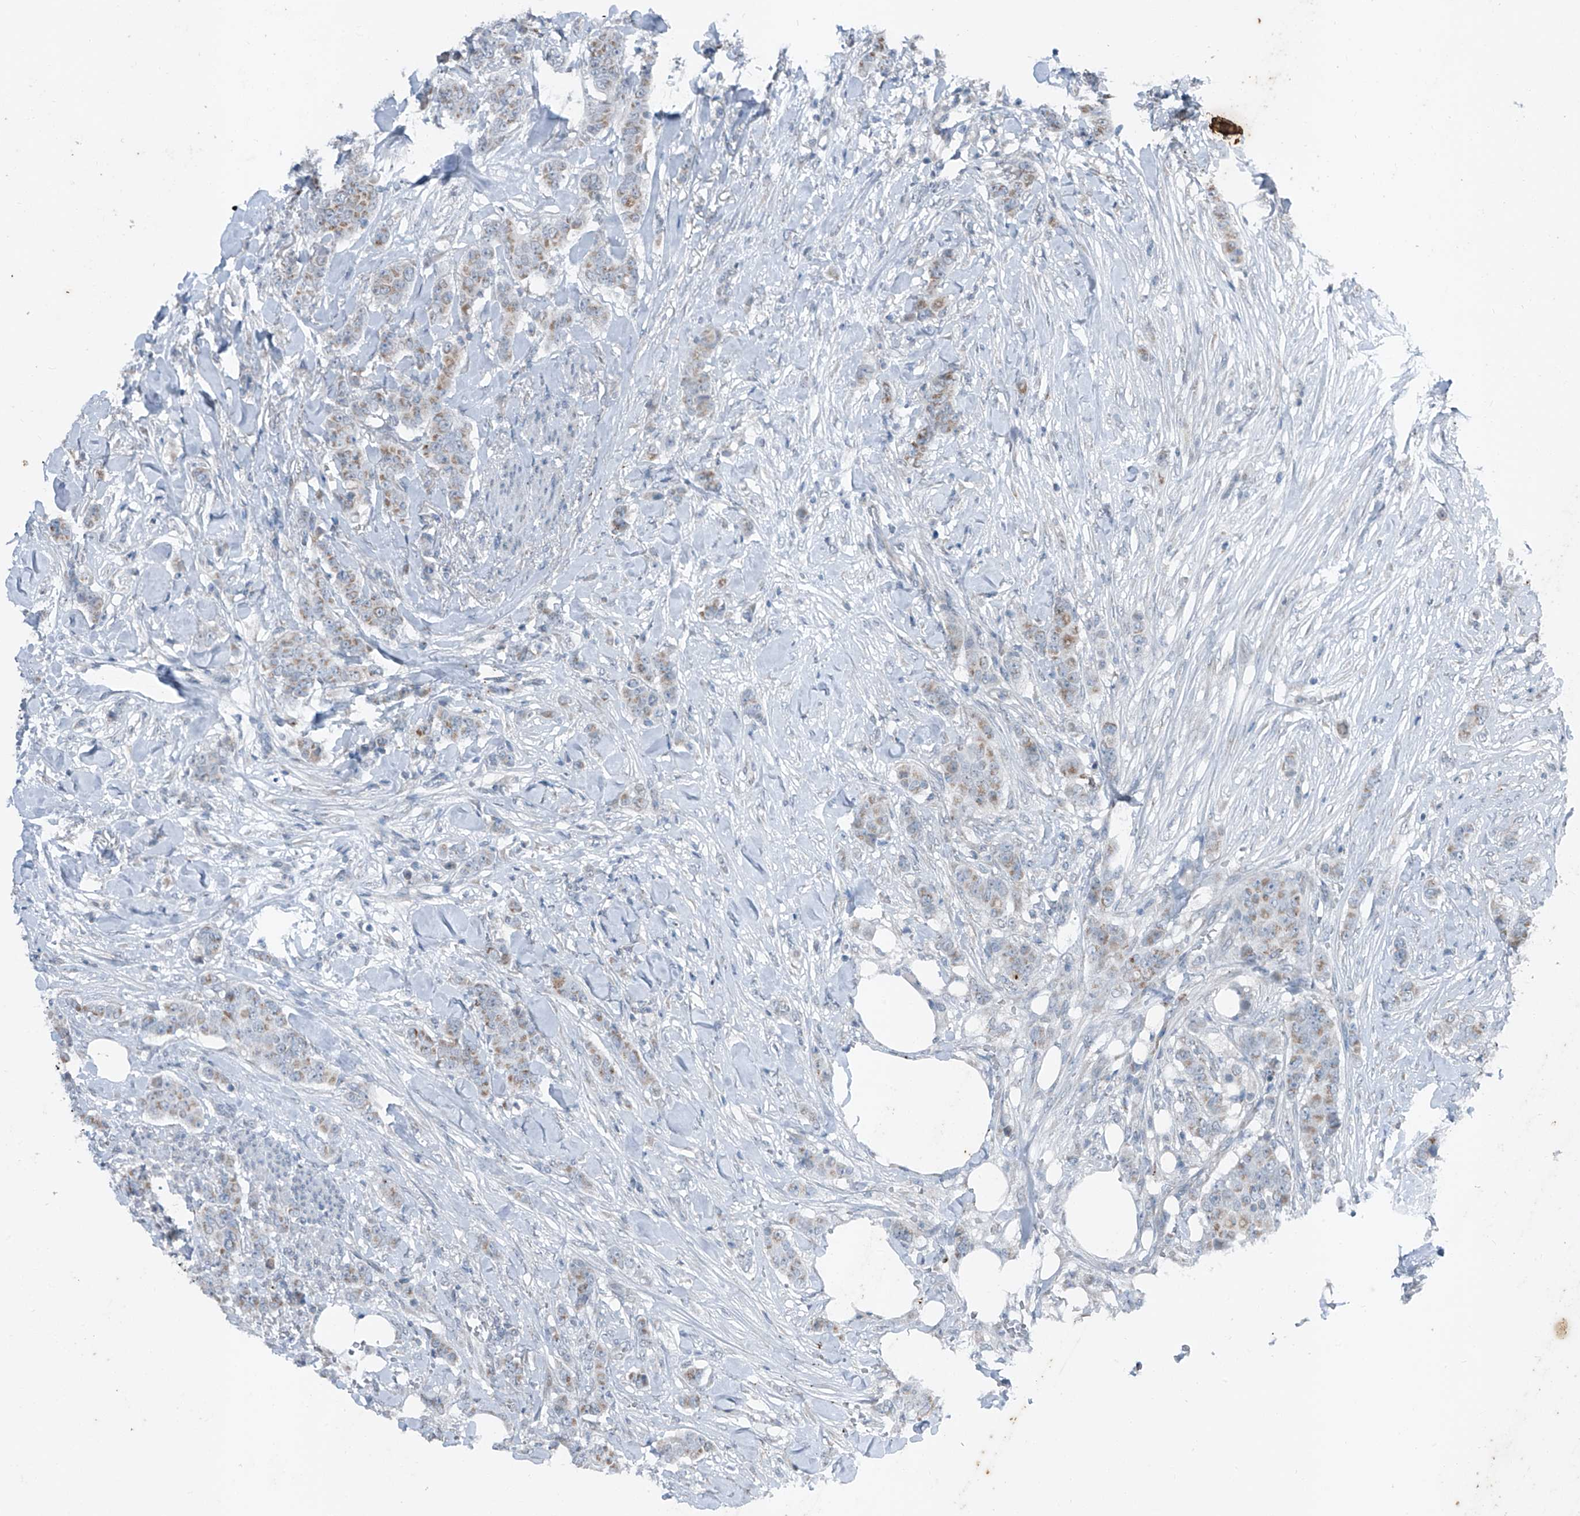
{"staining": {"intensity": "weak", "quantity": "25%-75%", "location": "cytoplasmic/membranous"}, "tissue": "breast cancer", "cell_type": "Tumor cells", "image_type": "cancer", "snomed": [{"axis": "morphology", "description": "Duct carcinoma"}, {"axis": "topography", "description": "Breast"}], "caption": "Breast cancer was stained to show a protein in brown. There is low levels of weak cytoplasmic/membranous positivity in about 25%-75% of tumor cells.", "gene": "DYRK1B", "patient": {"sex": "female", "age": 40}}